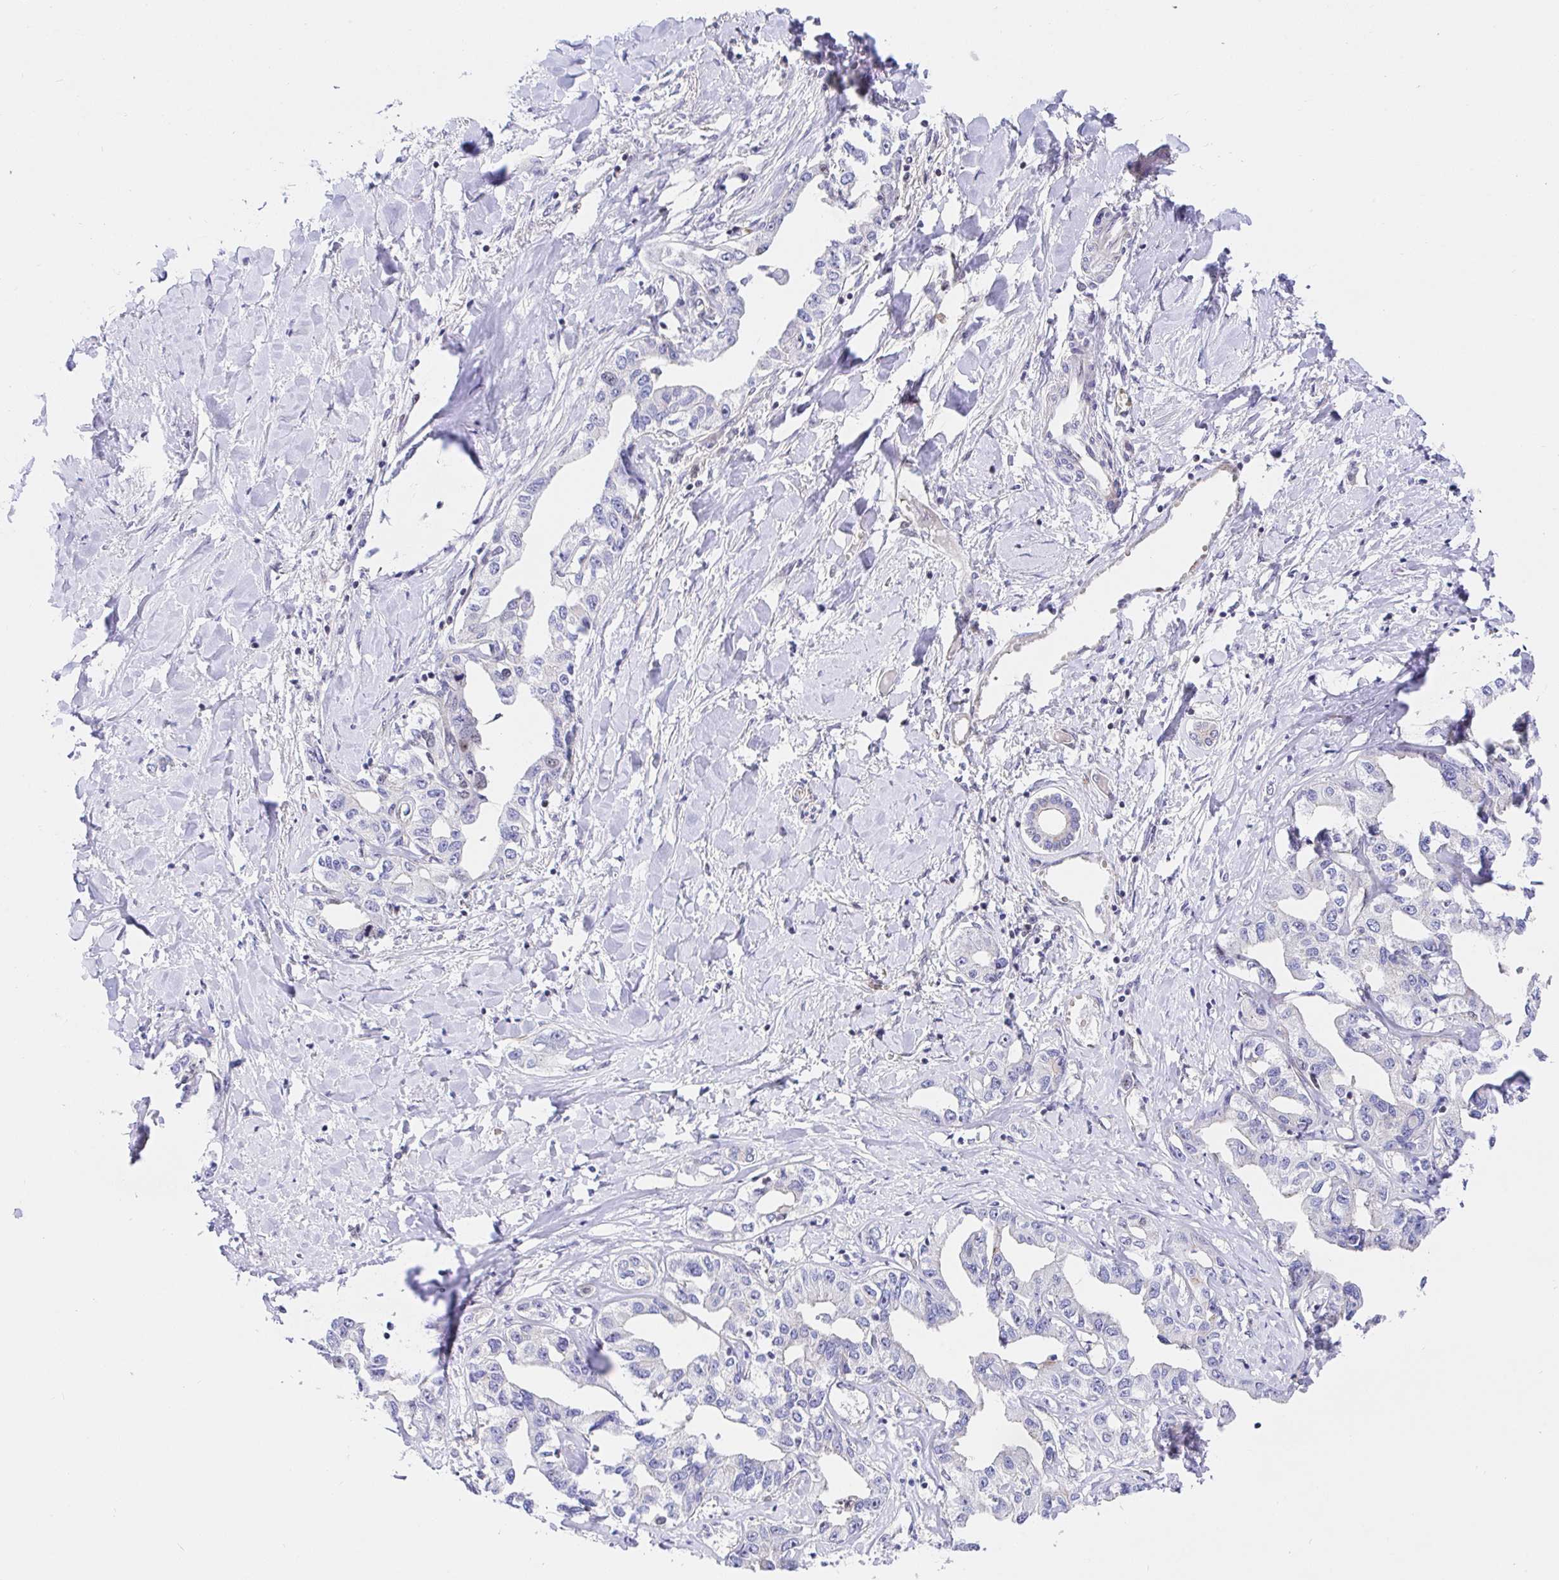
{"staining": {"intensity": "negative", "quantity": "none", "location": "none"}, "tissue": "liver cancer", "cell_type": "Tumor cells", "image_type": "cancer", "snomed": [{"axis": "morphology", "description": "Cholangiocarcinoma"}, {"axis": "topography", "description": "Liver"}], "caption": "Image shows no significant protein staining in tumor cells of liver cholangiocarcinoma.", "gene": "TIMELESS", "patient": {"sex": "male", "age": 59}}